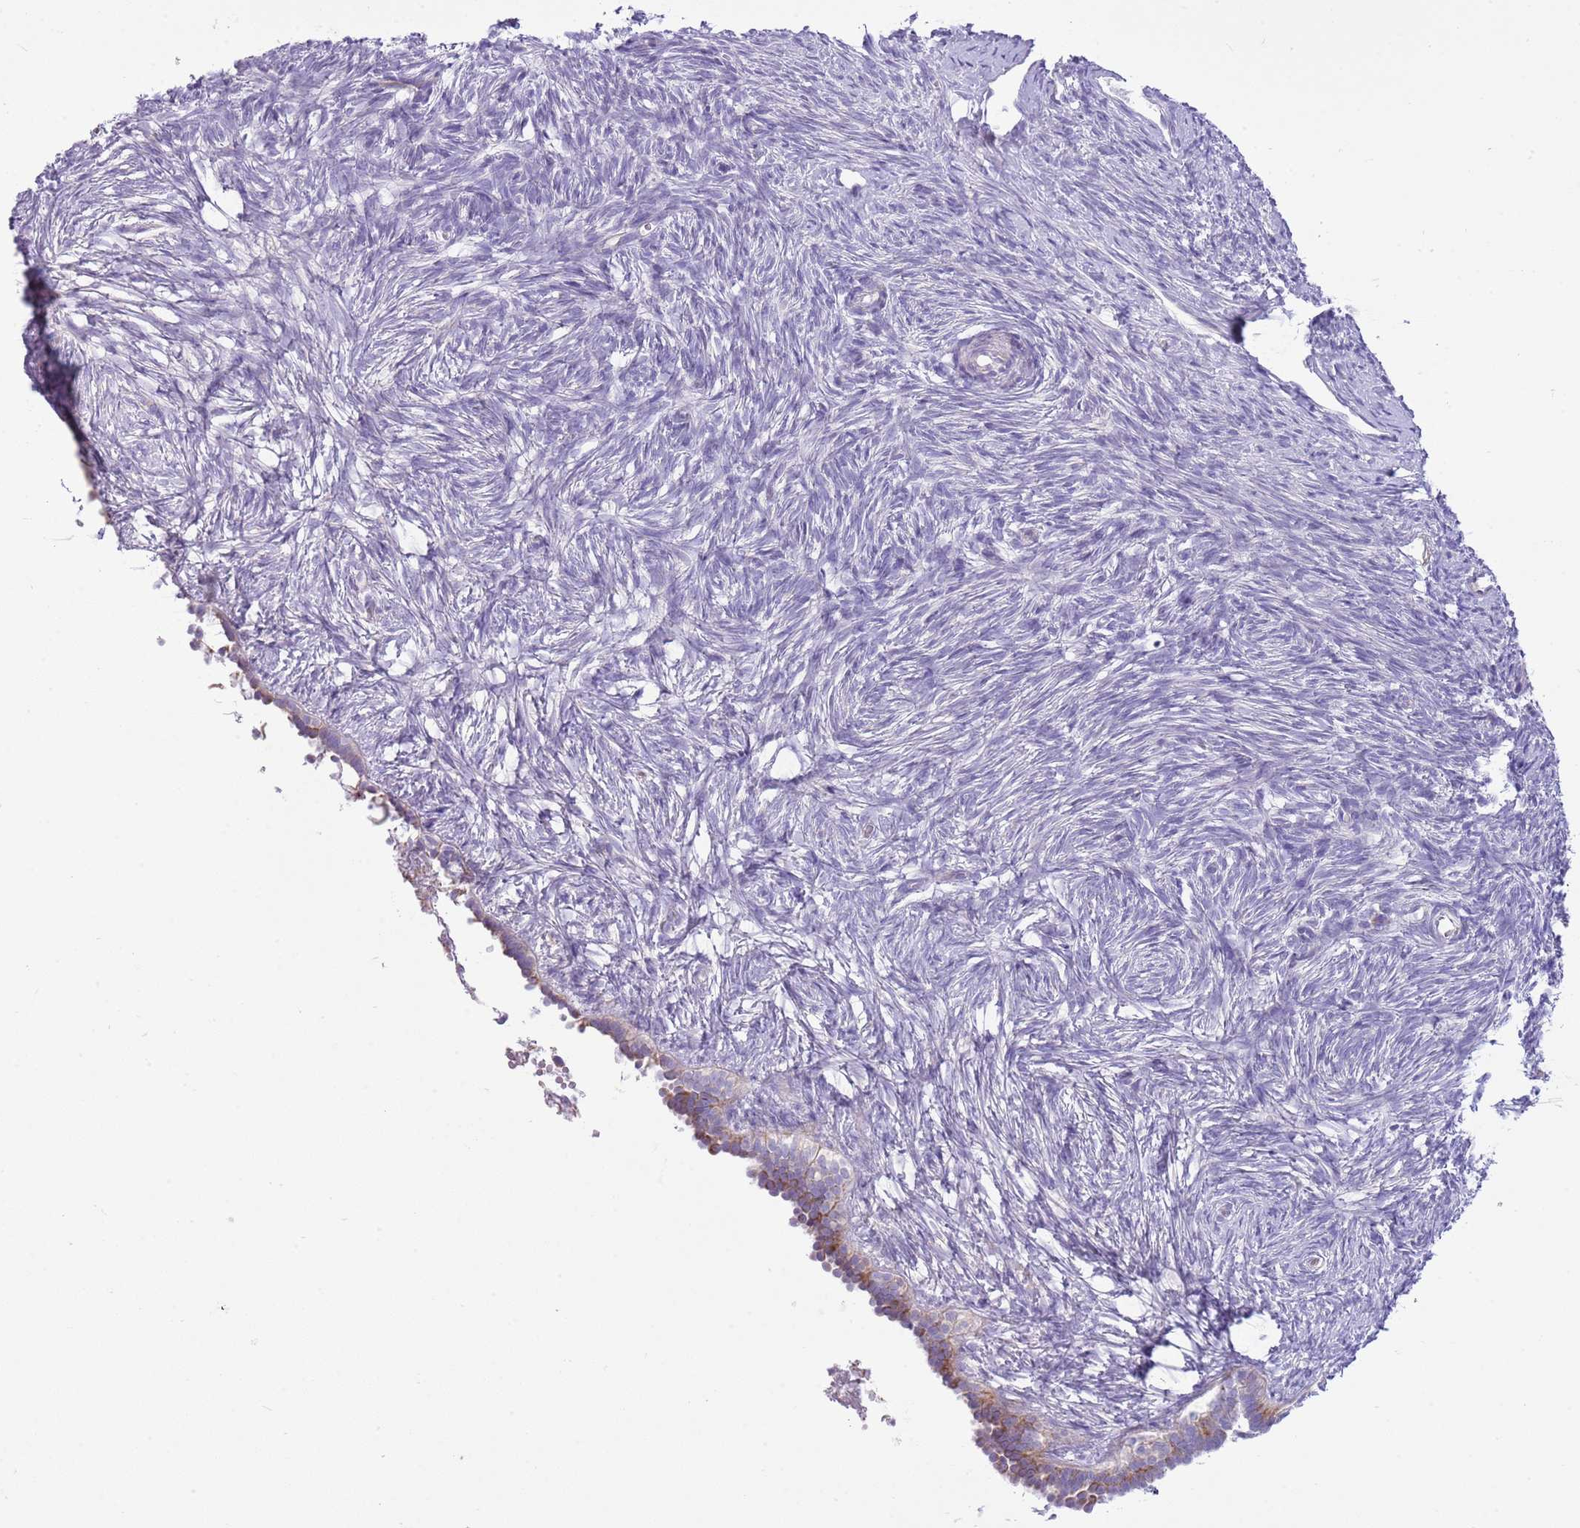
{"staining": {"intensity": "negative", "quantity": "none", "location": "none"}, "tissue": "ovary", "cell_type": "Follicle cells", "image_type": "normal", "snomed": [{"axis": "morphology", "description": "Normal tissue, NOS"}, {"axis": "topography", "description": "Ovary"}], "caption": "The micrograph shows no staining of follicle cells in normal ovary.", "gene": "OAZ2", "patient": {"sex": "female", "age": 51}}